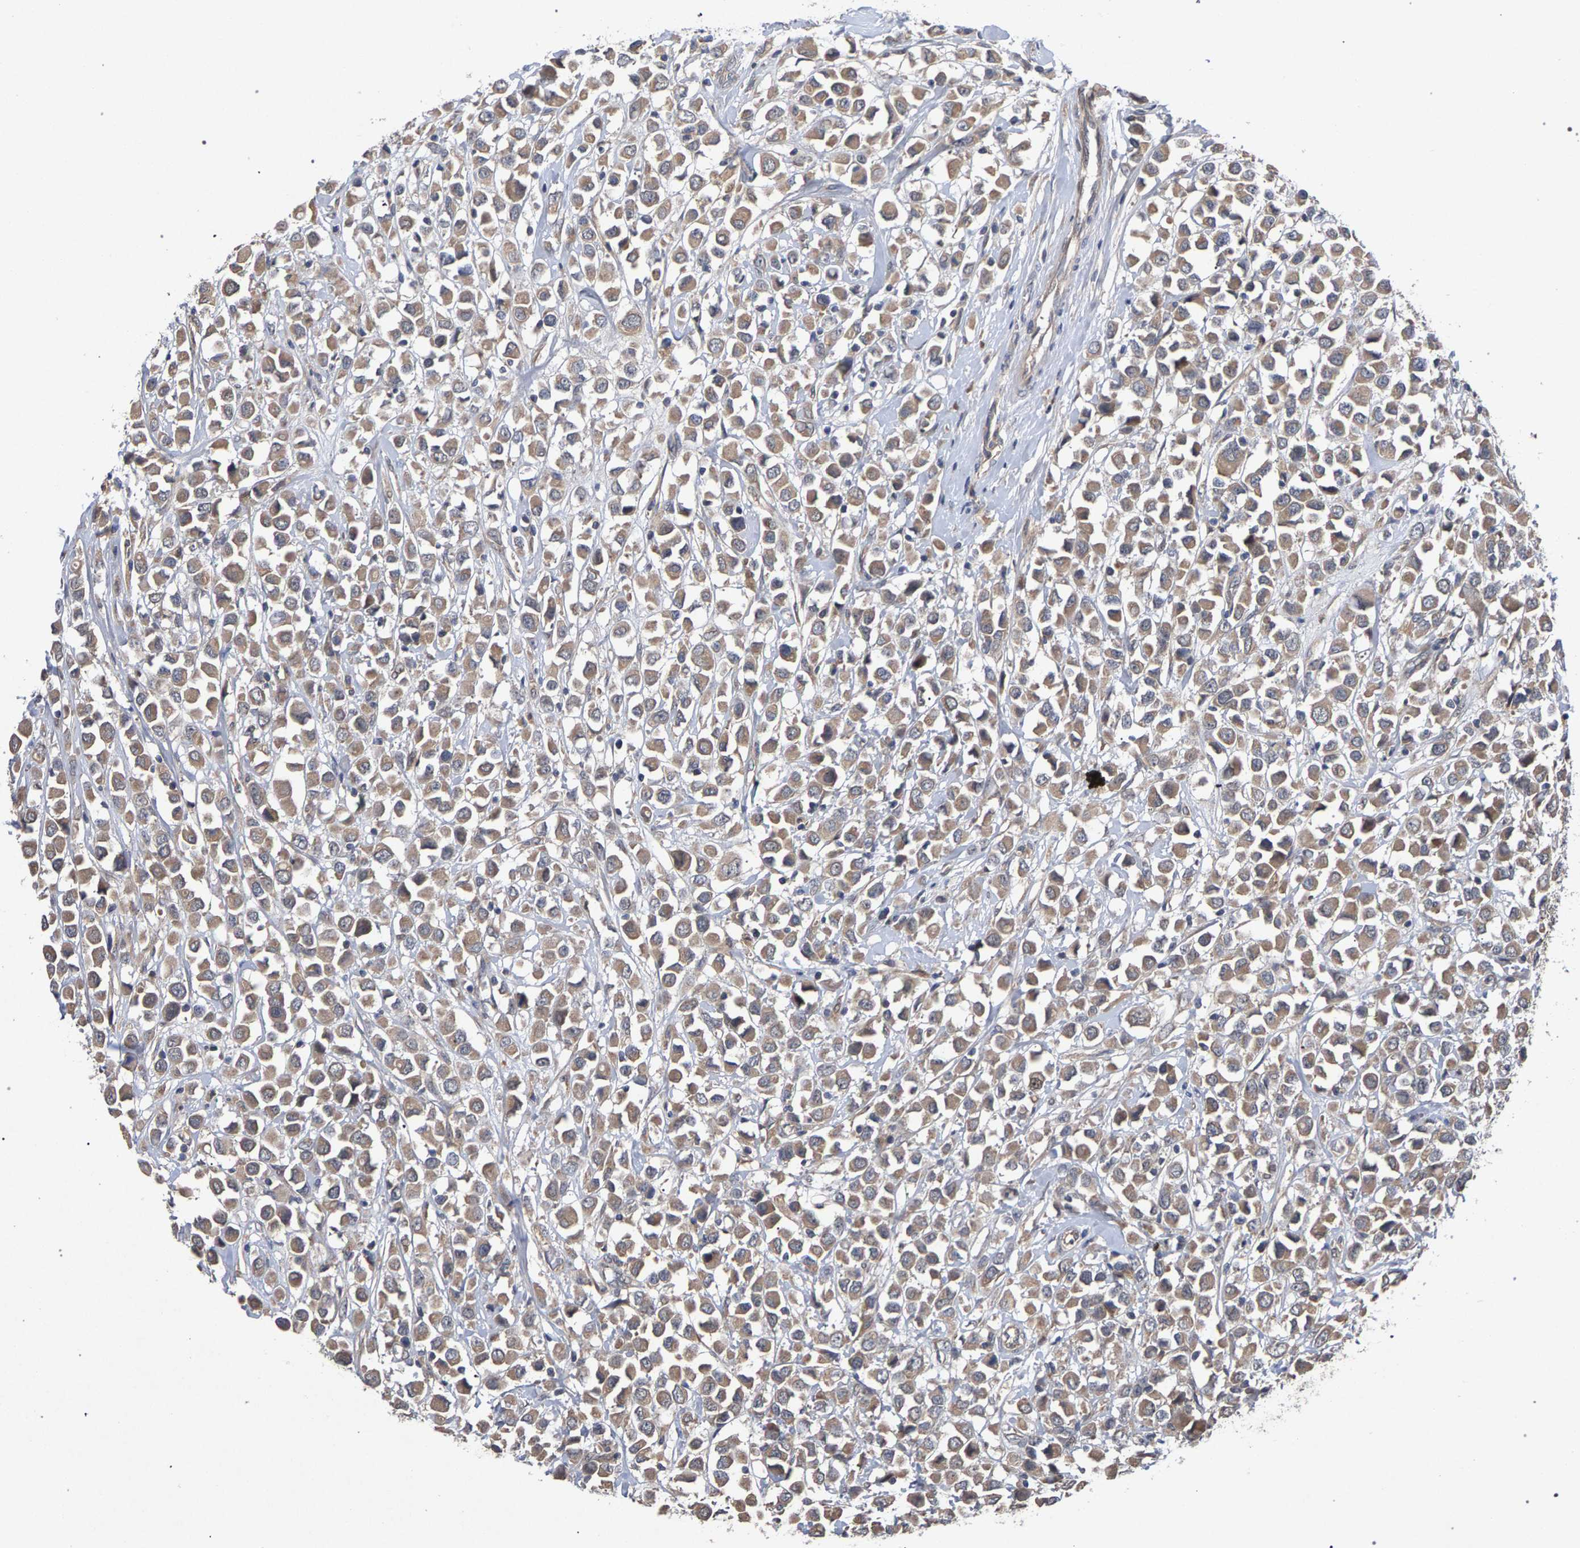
{"staining": {"intensity": "weak", "quantity": ">75%", "location": "cytoplasmic/membranous"}, "tissue": "breast cancer", "cell_type": "Tumor cells", "image_type": "cancer", "snomed": [{"axis": "morphology", "description": "Duct carcinoma"}, {"axis": "topography", "description": "Breast"}], "caption": "Weak cytoplasmic/membranous positivity for a protein is appreciated in about >75% of tumor cells of breast cancer (intraductal carcinoma) using immunohistochemistry (IHC).", "gene": "SLC4A4", "patient": {"sex": "female", "age": 61}}